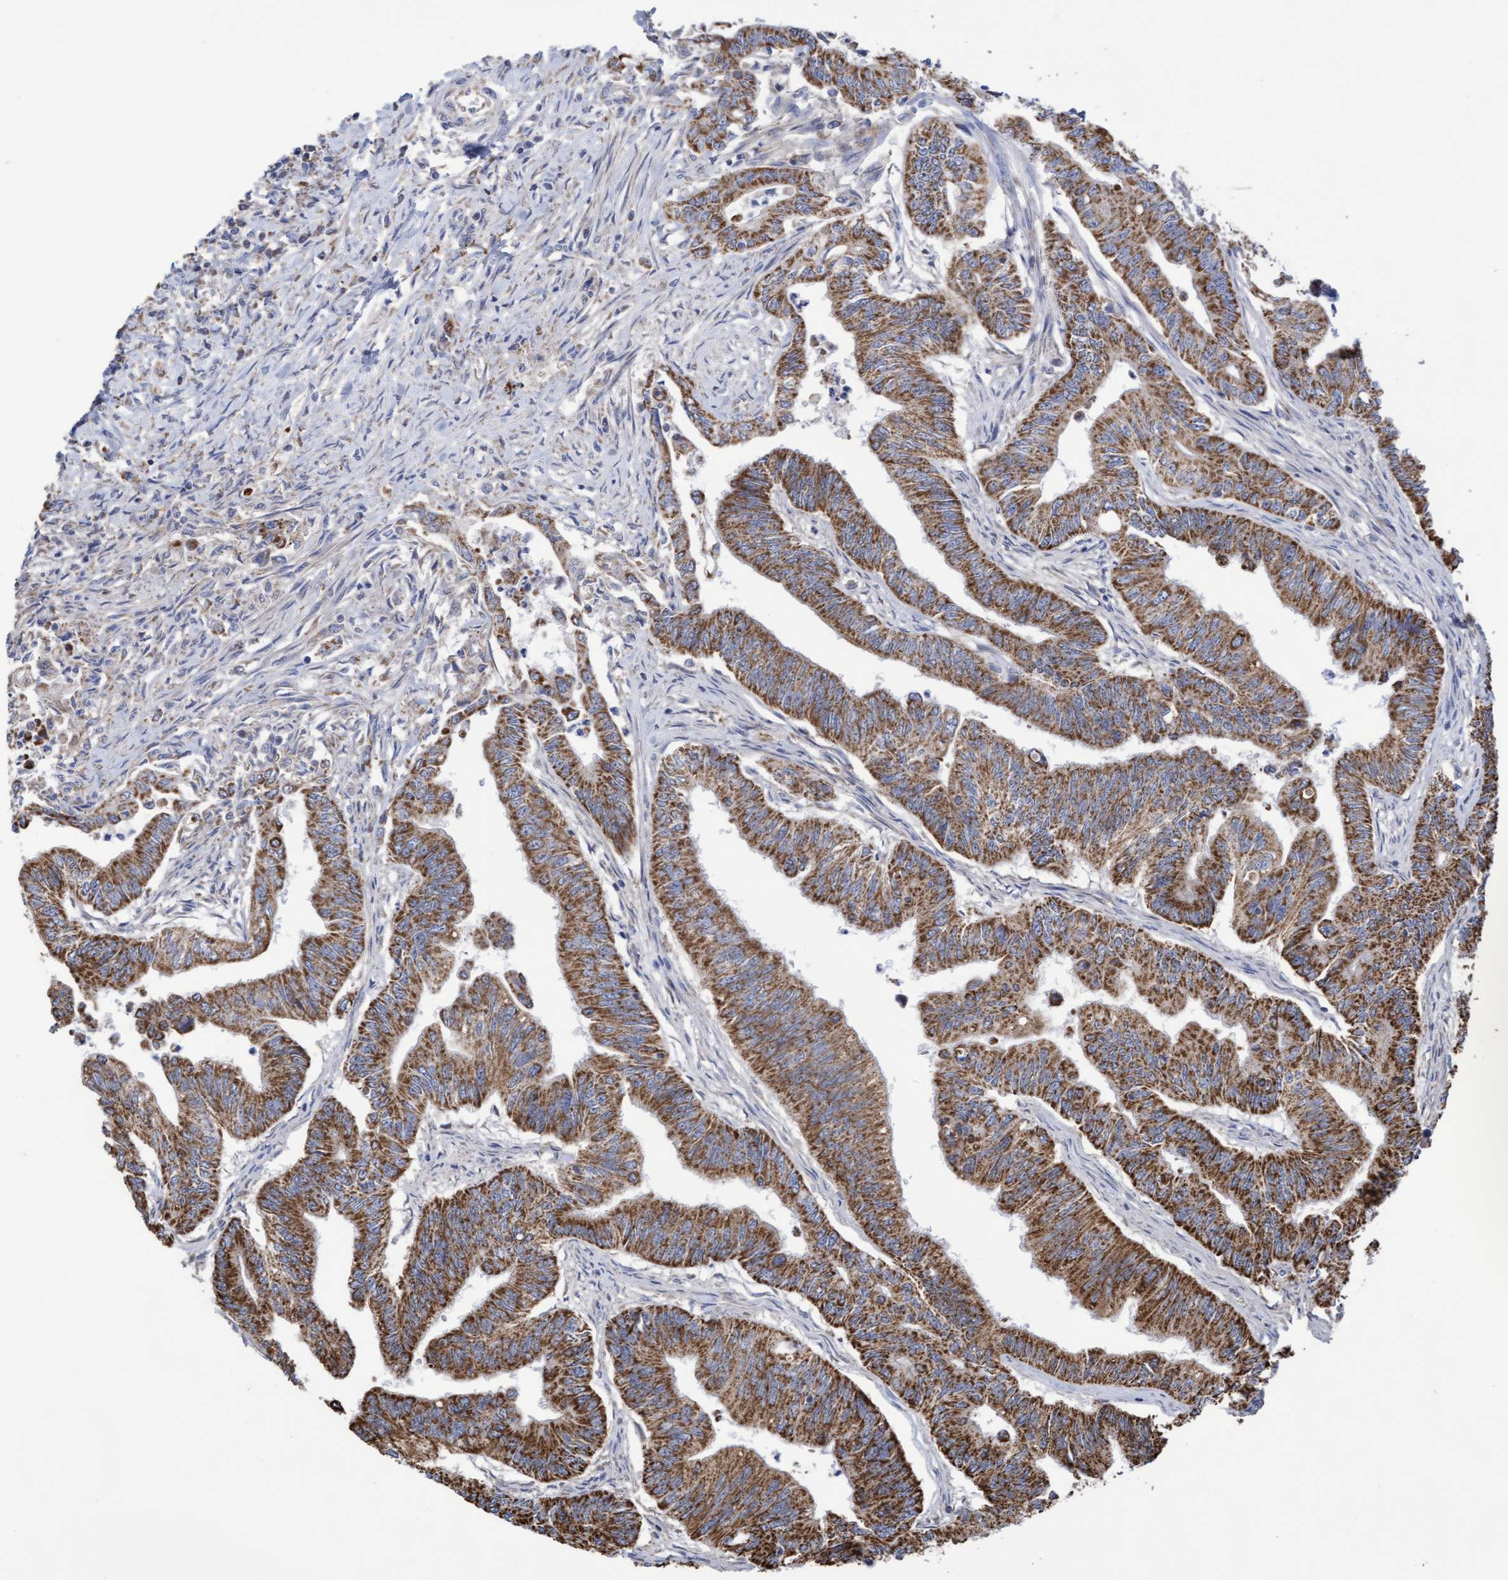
{"staining": {"intensity": "strong", "quantity": ">75%", "location": "cytoplasmic/membranous"}, "tissue": "colorectal cancer", "cell_type": "Tumor cells", "image_type": "cancer", "snomed": [{"axis": "morphology", "description": "Adenoma, NOS"}, {"axis": "morphology", "description": "Adenocarcinoma, NOS"}, {"axis": "topography", "description": "Colon"}], "caption": "Colorectal adenocarcinoma tissue shows strong cytoplasmic/membranous expression in approximately >75% of tumor cells, visualized by immunohistochemistry.", "gene": "COBL", "patient": {"sex": "male", "age": 79}}